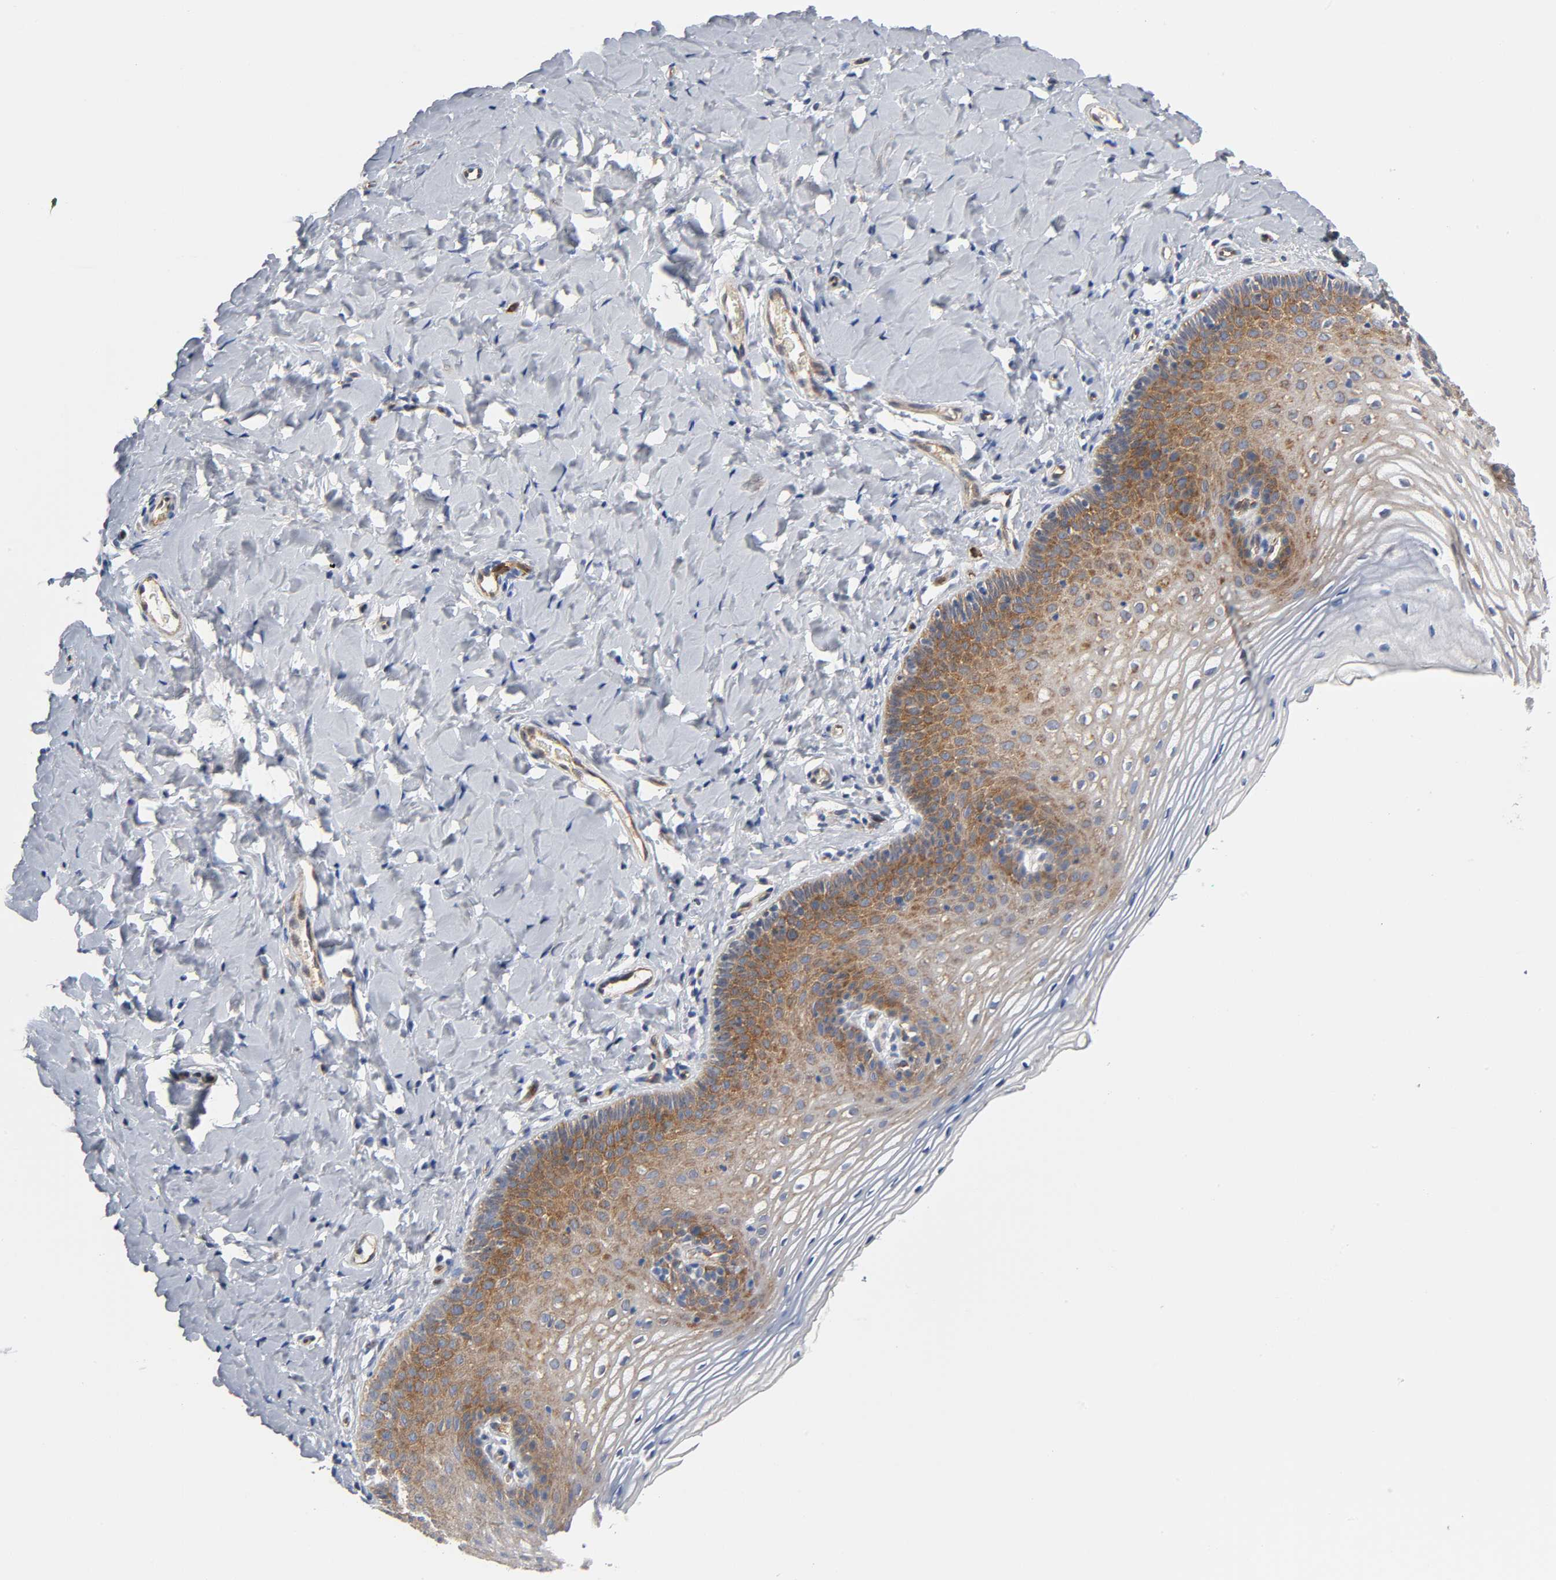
{"staining": {"intensity": "moderate", "quantity": ">75%", "location": "cytoplasmic/membranous"}, "tissue": "vagina", "cell_type": "Squamous epithelial cells", "image_type": "normal", "snomed": [{"axis": "morphology", "description": "Normal tissue, NOS"}, {"axis": "topography", "description": "Vagina"}], "caption": "Vagina stained with DAB (3,3'-diaminobenzidine) IHC exhibits medium levels of moderate cytoplasmic/membranous positivity in about >75% of squamous epithelial cells. (Stains: DAB (3,3'-diaminobenzidine) in brown, nuclei in blue, Microscopy: brightfield microscopy at high magnification).", "gene": "CD2AP", "patient": {"sex": "female", "age": 55}}